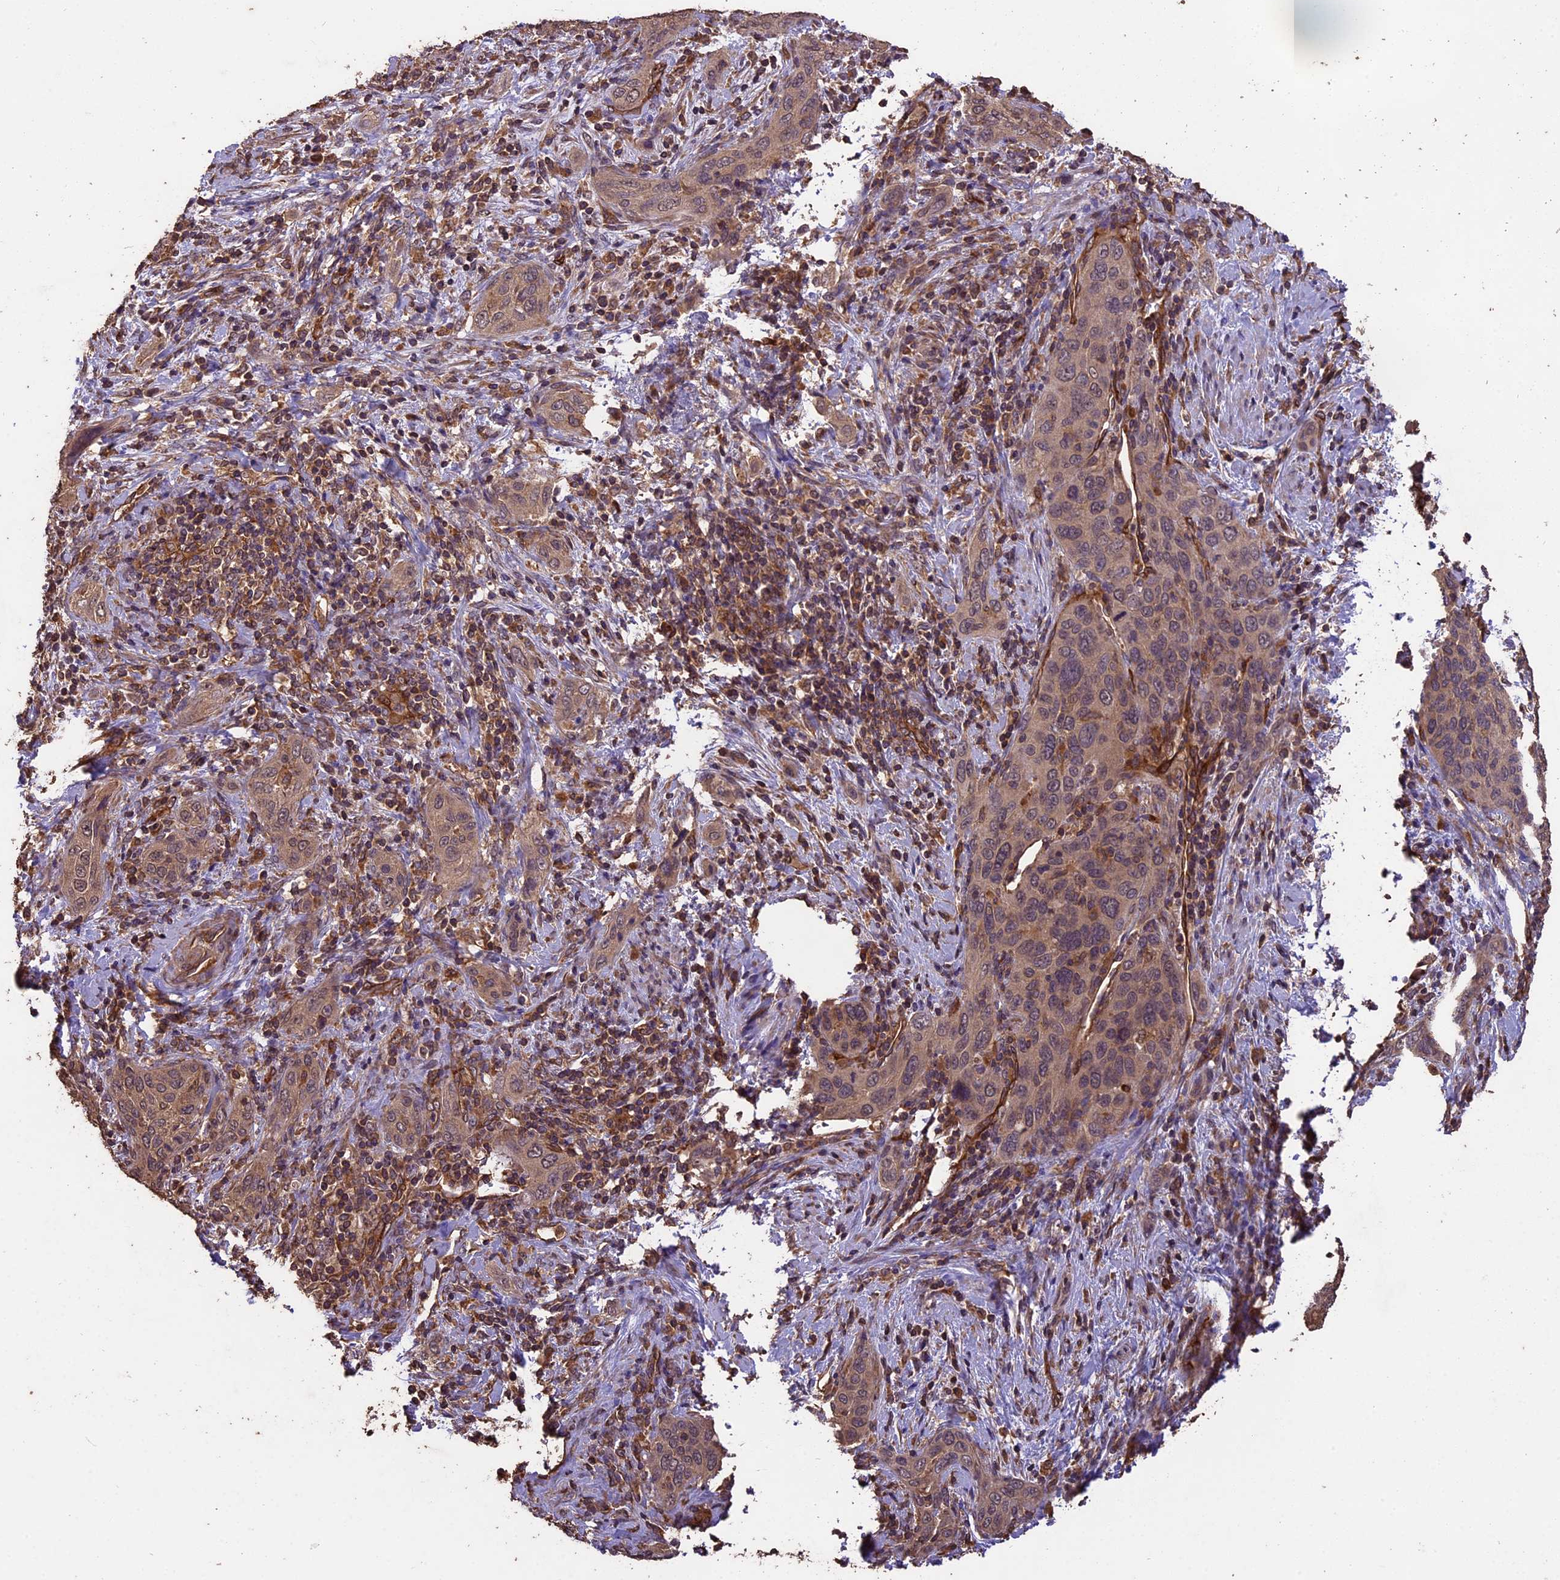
{"staining": {"intensity": "weak", "quantity": ">75%", "location": "cytoplasmic/membranous"}, "tissue": "cervical cancer", "cell_type": "Tumor cells", "image_type": "cancer", "snomed": [{"axis": "morphology", "description": "Squamous cell carcinoma, NOS"}, {"axis": "topography", "description": "Cervix"}], "caption": "DAB (3,3'-diaminobenzidine) immunohistochemical staining of cervical cancer demonstrates weak cytoplasmic/membranous protein staining in approximately >75% of tumor cells.", "gene": "TTLL10", "patient": {"sex": "female", "age": 60}}